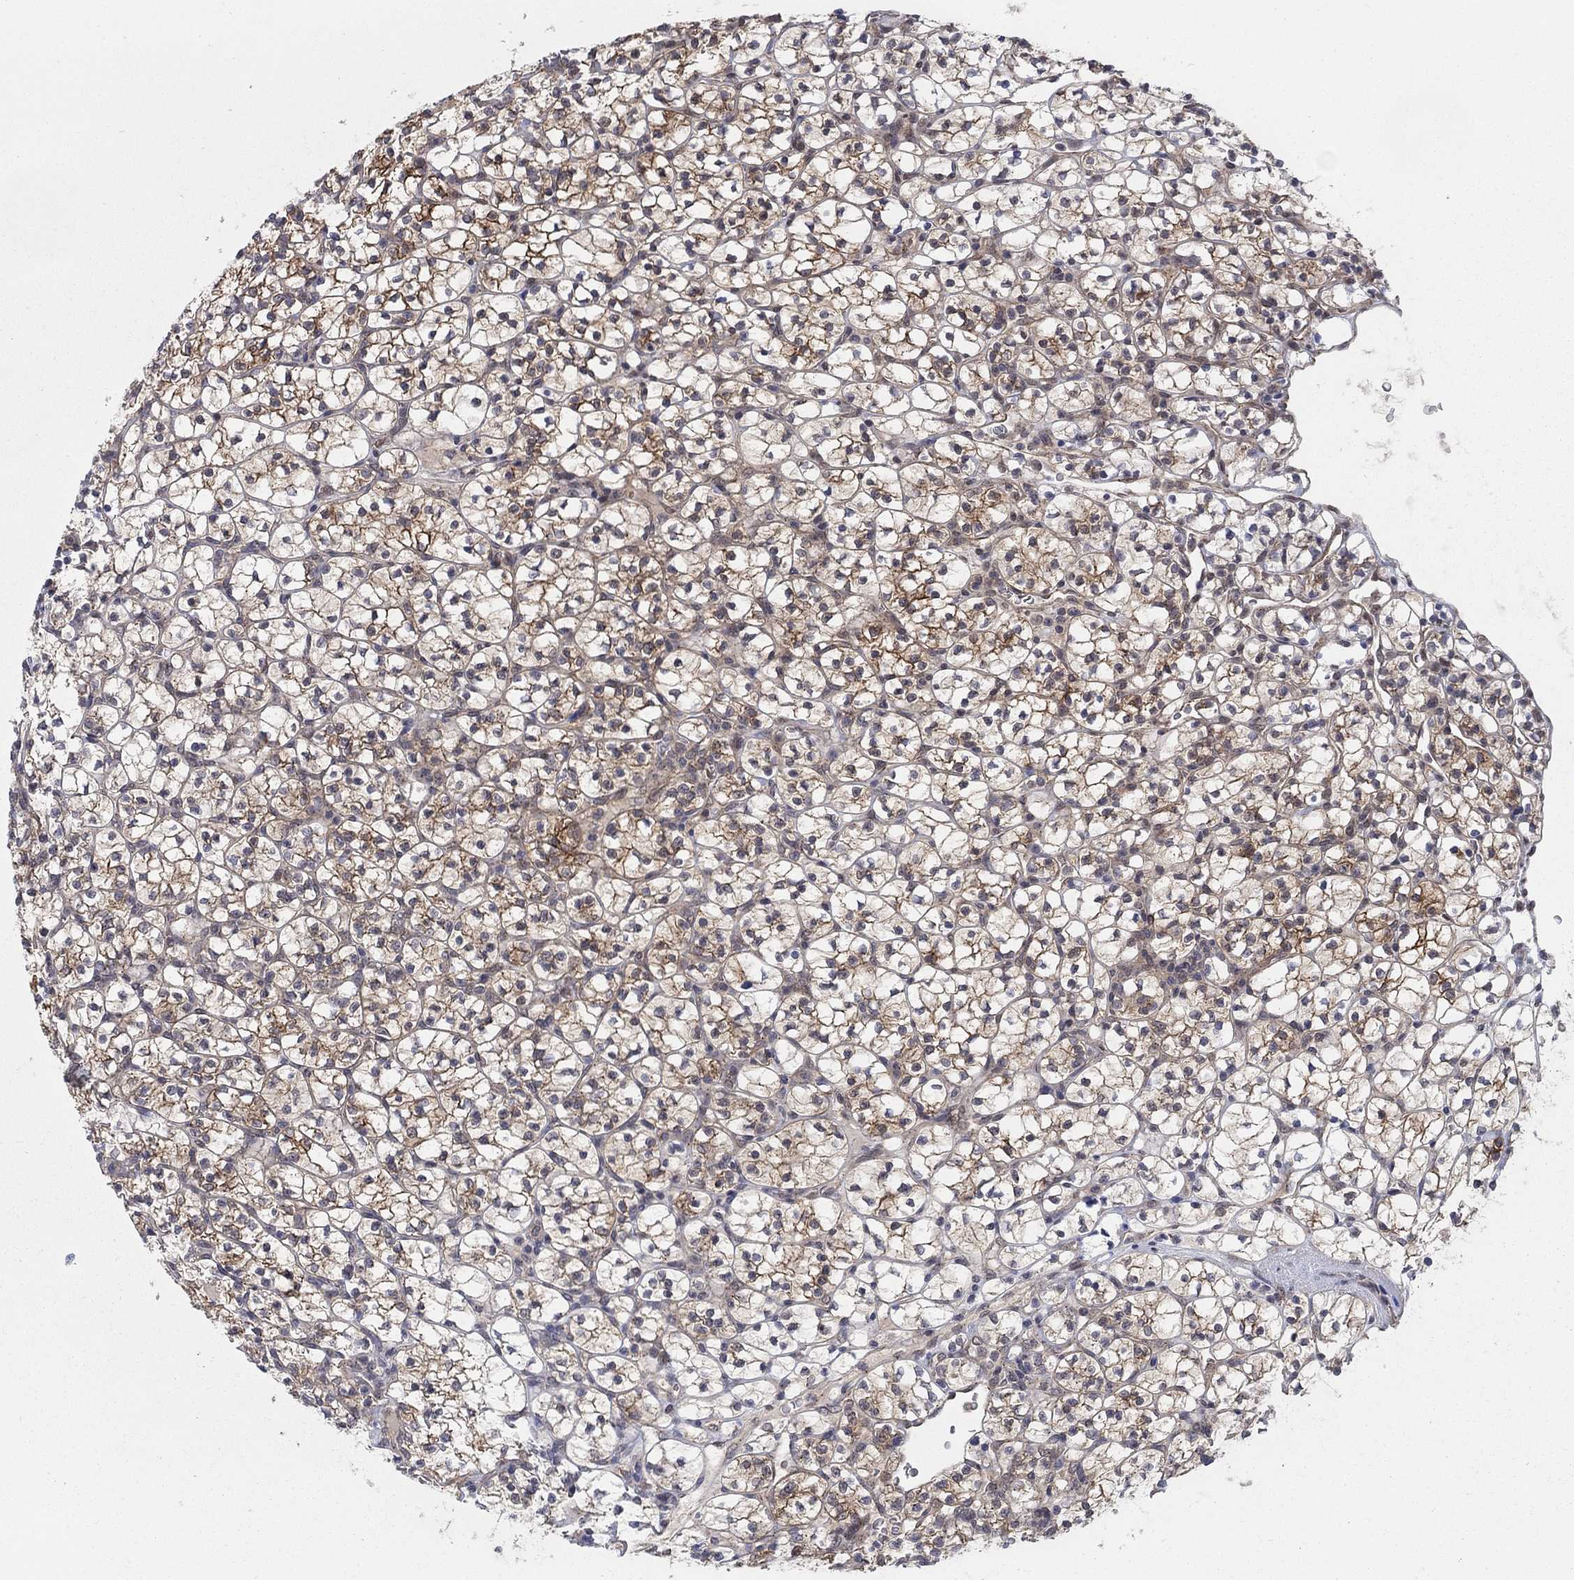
{"staining": {"intensity": "strong", "quantity": "25%-75%", "location": "cytoplasmic/membranous"}, "tissue": "renal cancer", "cell_type": "Tumor cells", "image_type": "cancer", "snomed": [{"axis": "morphology", "description": "Adenocarcinoma, NOS"}, {"axis": "topography", "description": "Kidney"}], "caption": "Brown immunohistochemical staining in human renal cancer demonstrates strong cytoplasmic/membranous expression in approximately 25%-75% of tumor cells. The protein of interest is stained brown, and the nuclei are stained in blue (DAB (3,3'-diaminobenzidine) IHC with brightfield microscopy, high magnification).", "gene": "SH3RF1", "patient": {"sex": "female", "age": 89}}